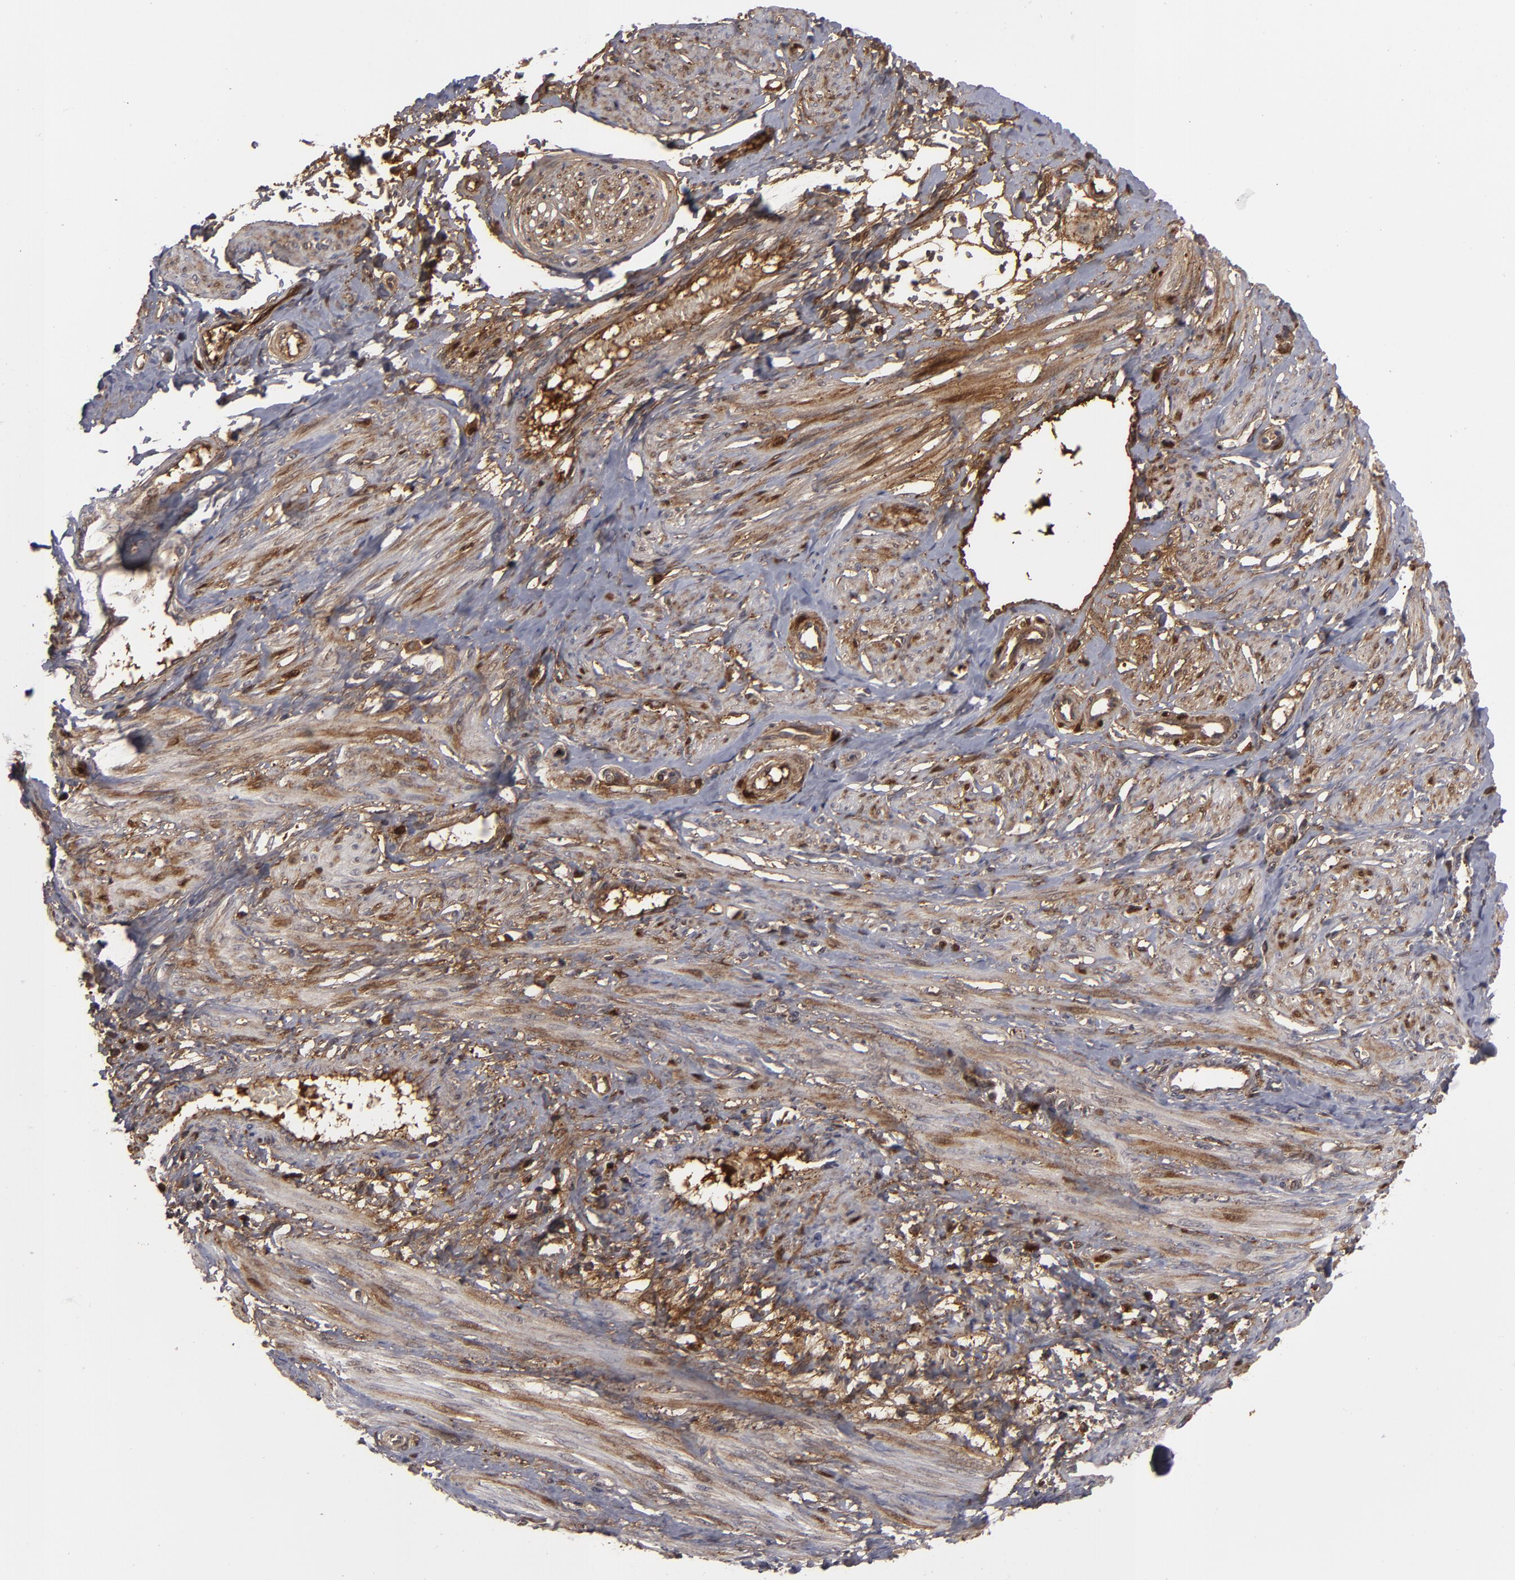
{"staining": {"intensity": "weak", "quantity": "<25%", "location": "nuclear"}, "tissue": "smooth muscle", "cell_type": "Smooth muscle cells", "image_type": "normal", "snomed": [{"axis": "morphology", "description": "Normal tissue, NOS"}, {"axis": "topography", "description": "Smooth muscle"}, {"axis": "topography", "description": "Uterus"}], "caption": "A high-resolution image shows immunohistochemistry (IHC) staining of benign smooth muscle, which displays no significant staining in smooth muscle cells.", "gene": "LRG1", "patient": {"sex": "female", "age": 39}}